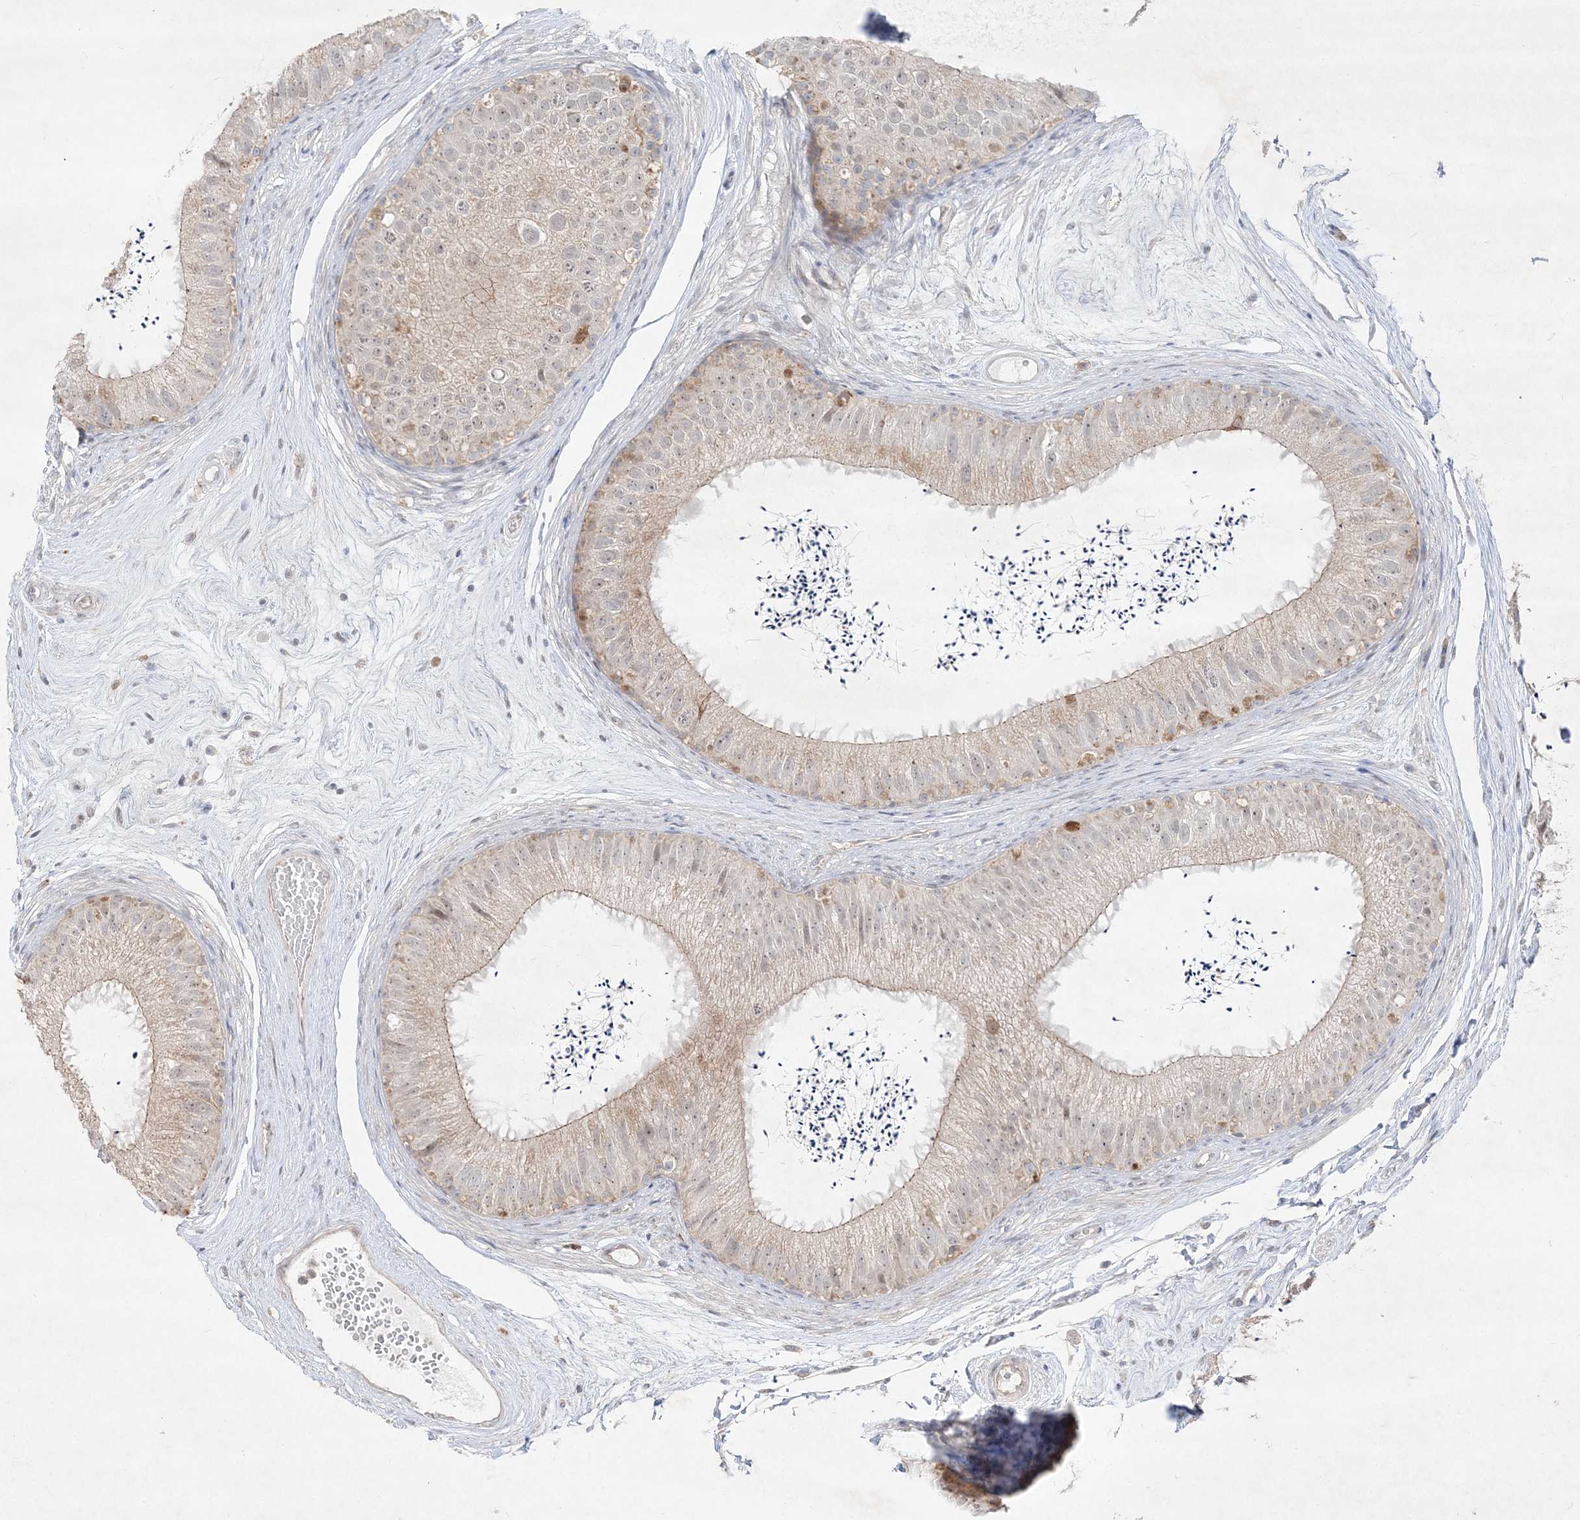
{"staining": {"intensity": "weak", "quantity": "<25%", "location": "cytoplasmic/membranous"}, "tissue": "epididymis", "cell_type": "Glandular cells", "image_type": "normal", "snomed": [{"axis": "morphology", "description": "Normal tissue, NOS"}, {"axis": "topography", "description": "Epididymis"}], "caption": "A high-resolution micrograph shows IHC staining of unremarkable epididymis, which demonstrates no significant positivity in glandular cells. Brightfield microscopy of immunohistochemistry (IHC) stained with DAB (brown) and hematoxylin (blue), captured at high magnification.", "gene": "CLNK", "patient": {"sex": "male", "age": 77}}